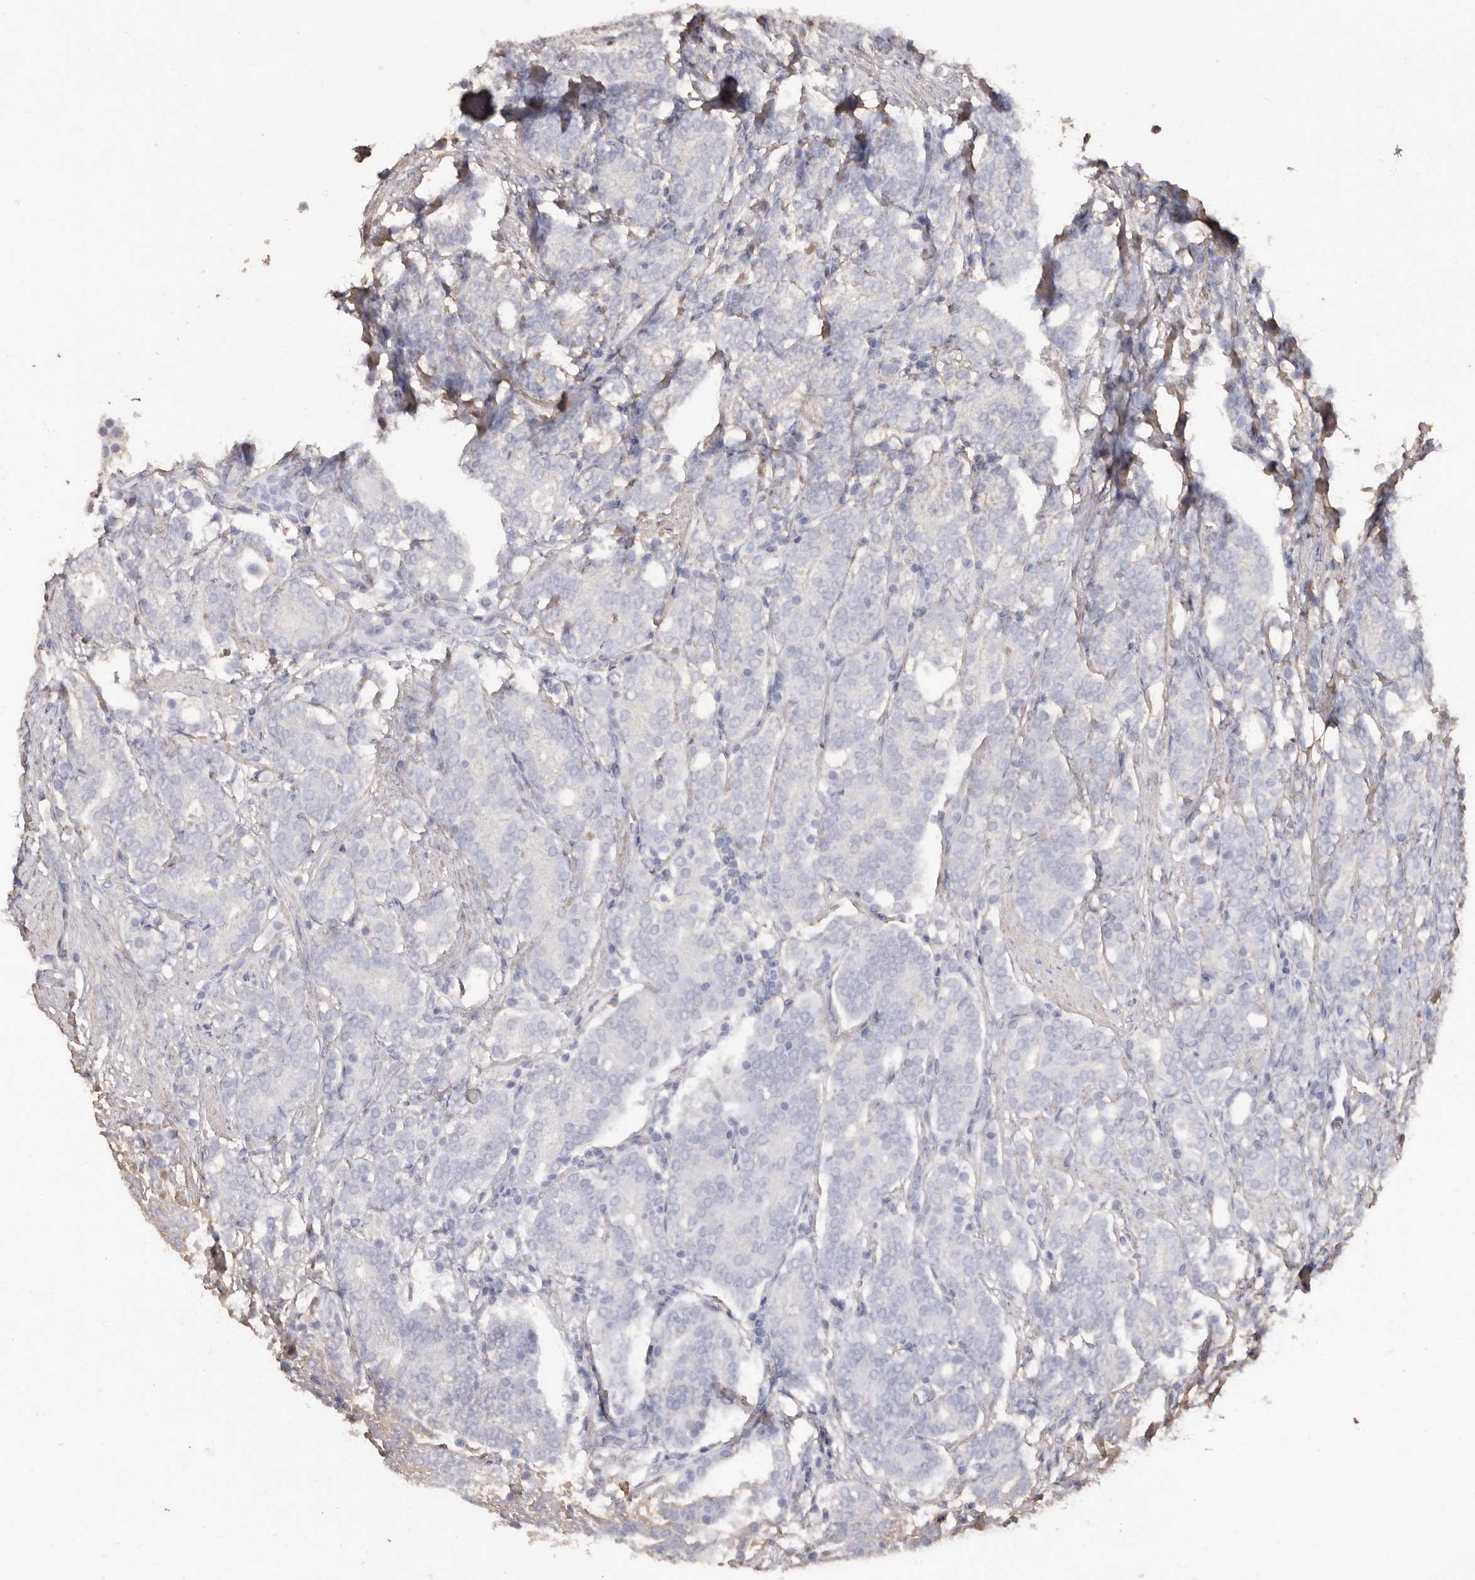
{"staining": {"intensity": "negative", "quantity": "none", "location": "none"}, "tissue": "prostate cancer", "cell_type": "Tumor cells", "image_type": "cancer", "snomed": [{"axis": "morphology", "description": "Adenocarcinoma, High grade"}, {"axis": "topography", "description": "Prostate"}], "caption": "An image of prostate cancer (high-grade adenocarcinoma) stained for a protein shows no brown staining in tumor cells.", "gene": "COQ8B", "patient": {"sex": "male", "age": 57}}